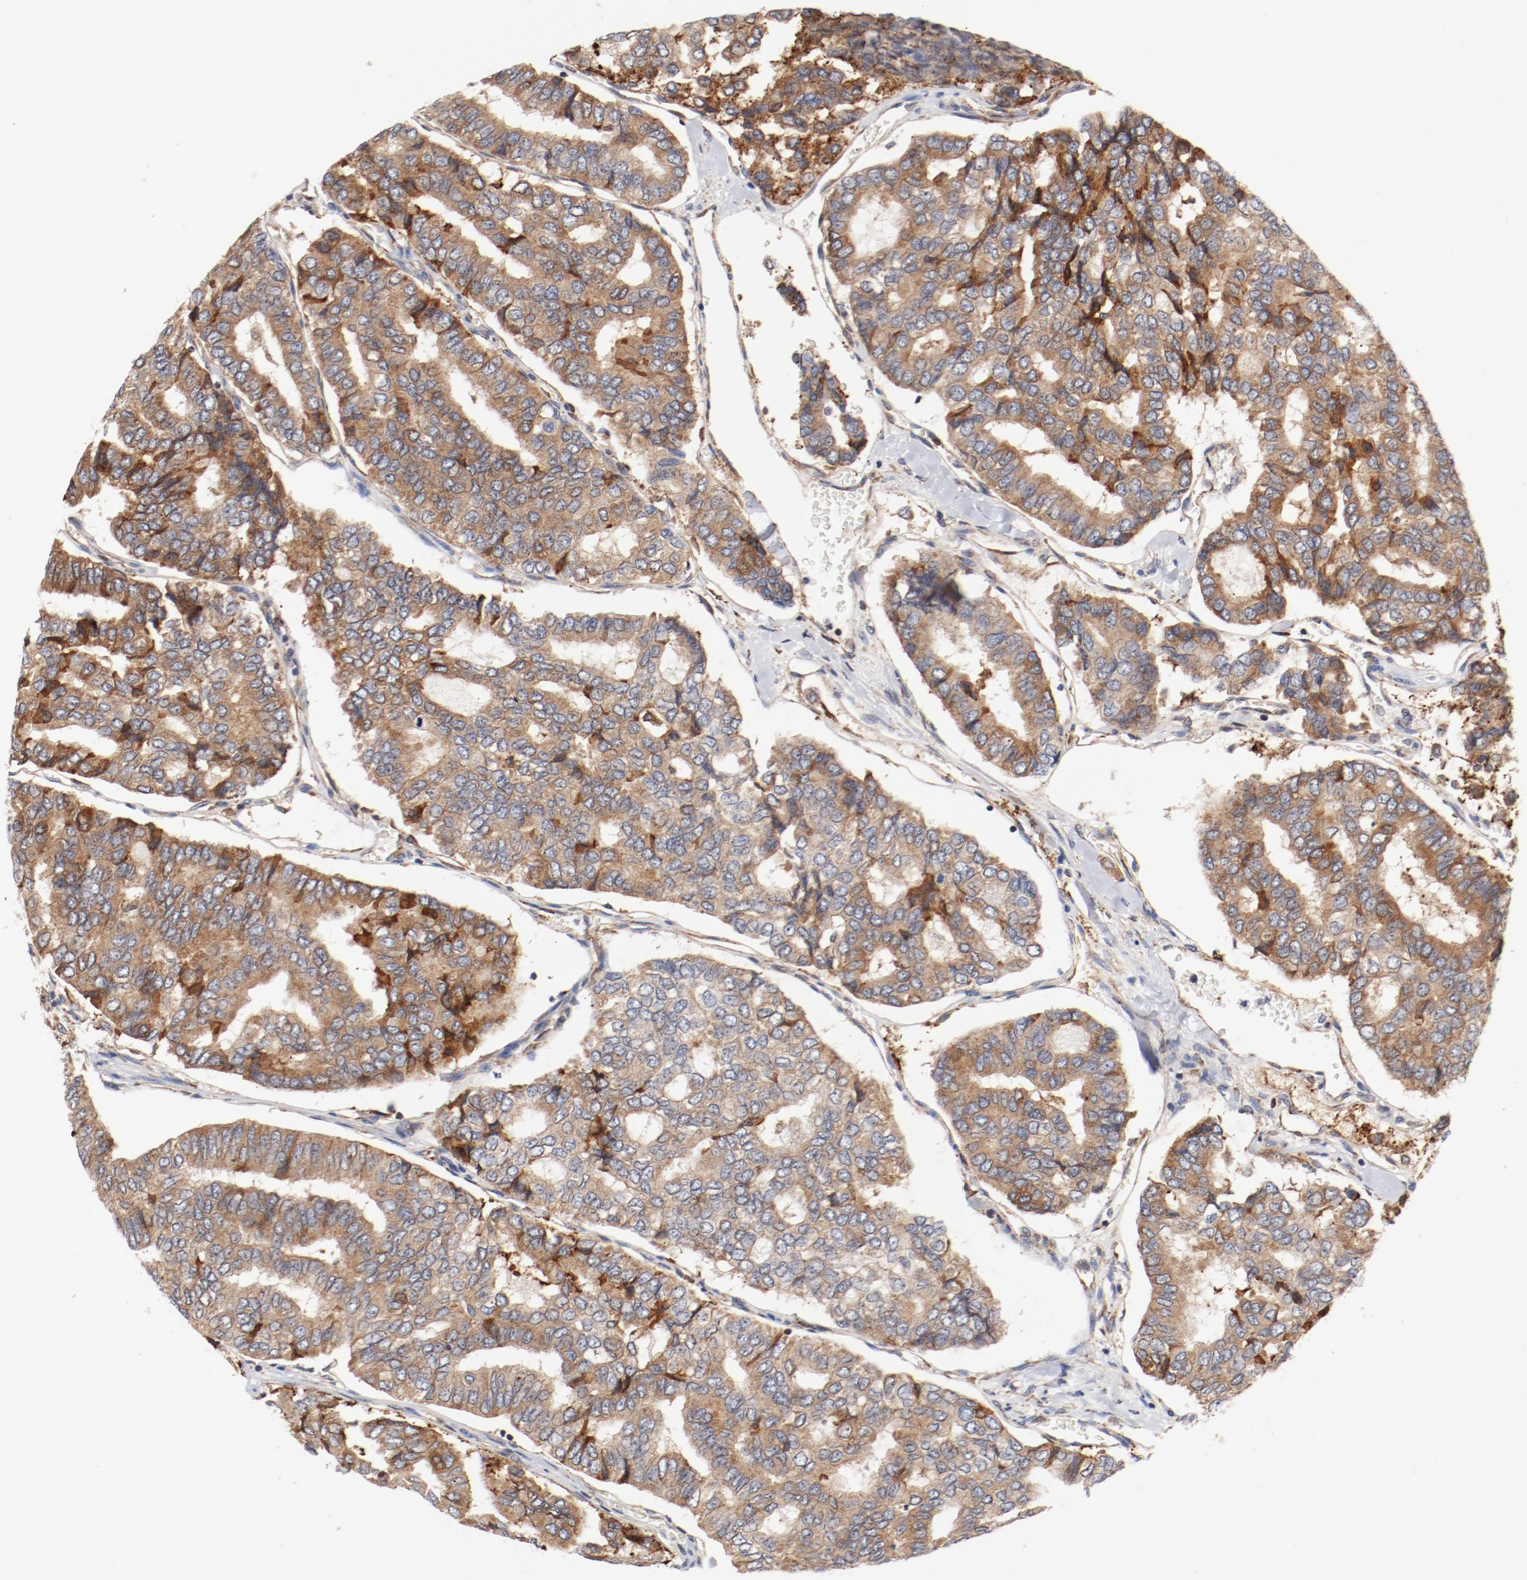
{"staining": {"intensity": "moderate", "quantity": ">75%", "location": "cytoplasmic/membranous"}, "tissue": "thyroid cancer", "cell_type": "Tumor cells", "image_type": "cancer", "snomed": [{"axis": "morphology", "description": "Papillary adenocarcinoma, NOS"}, {"axis": "topography", "description": "Thyroid gland"}], "caption": "IHC (DAB (3,3'-diaminobenzidine)) staining of human thyroid papillary adenocarcinoma displays moderate cytoplasmic/membranous protein positivity in about >75% of tumor cells.", "gene": "PDPK1", "patient": {"sex": "female", "age": 35}}